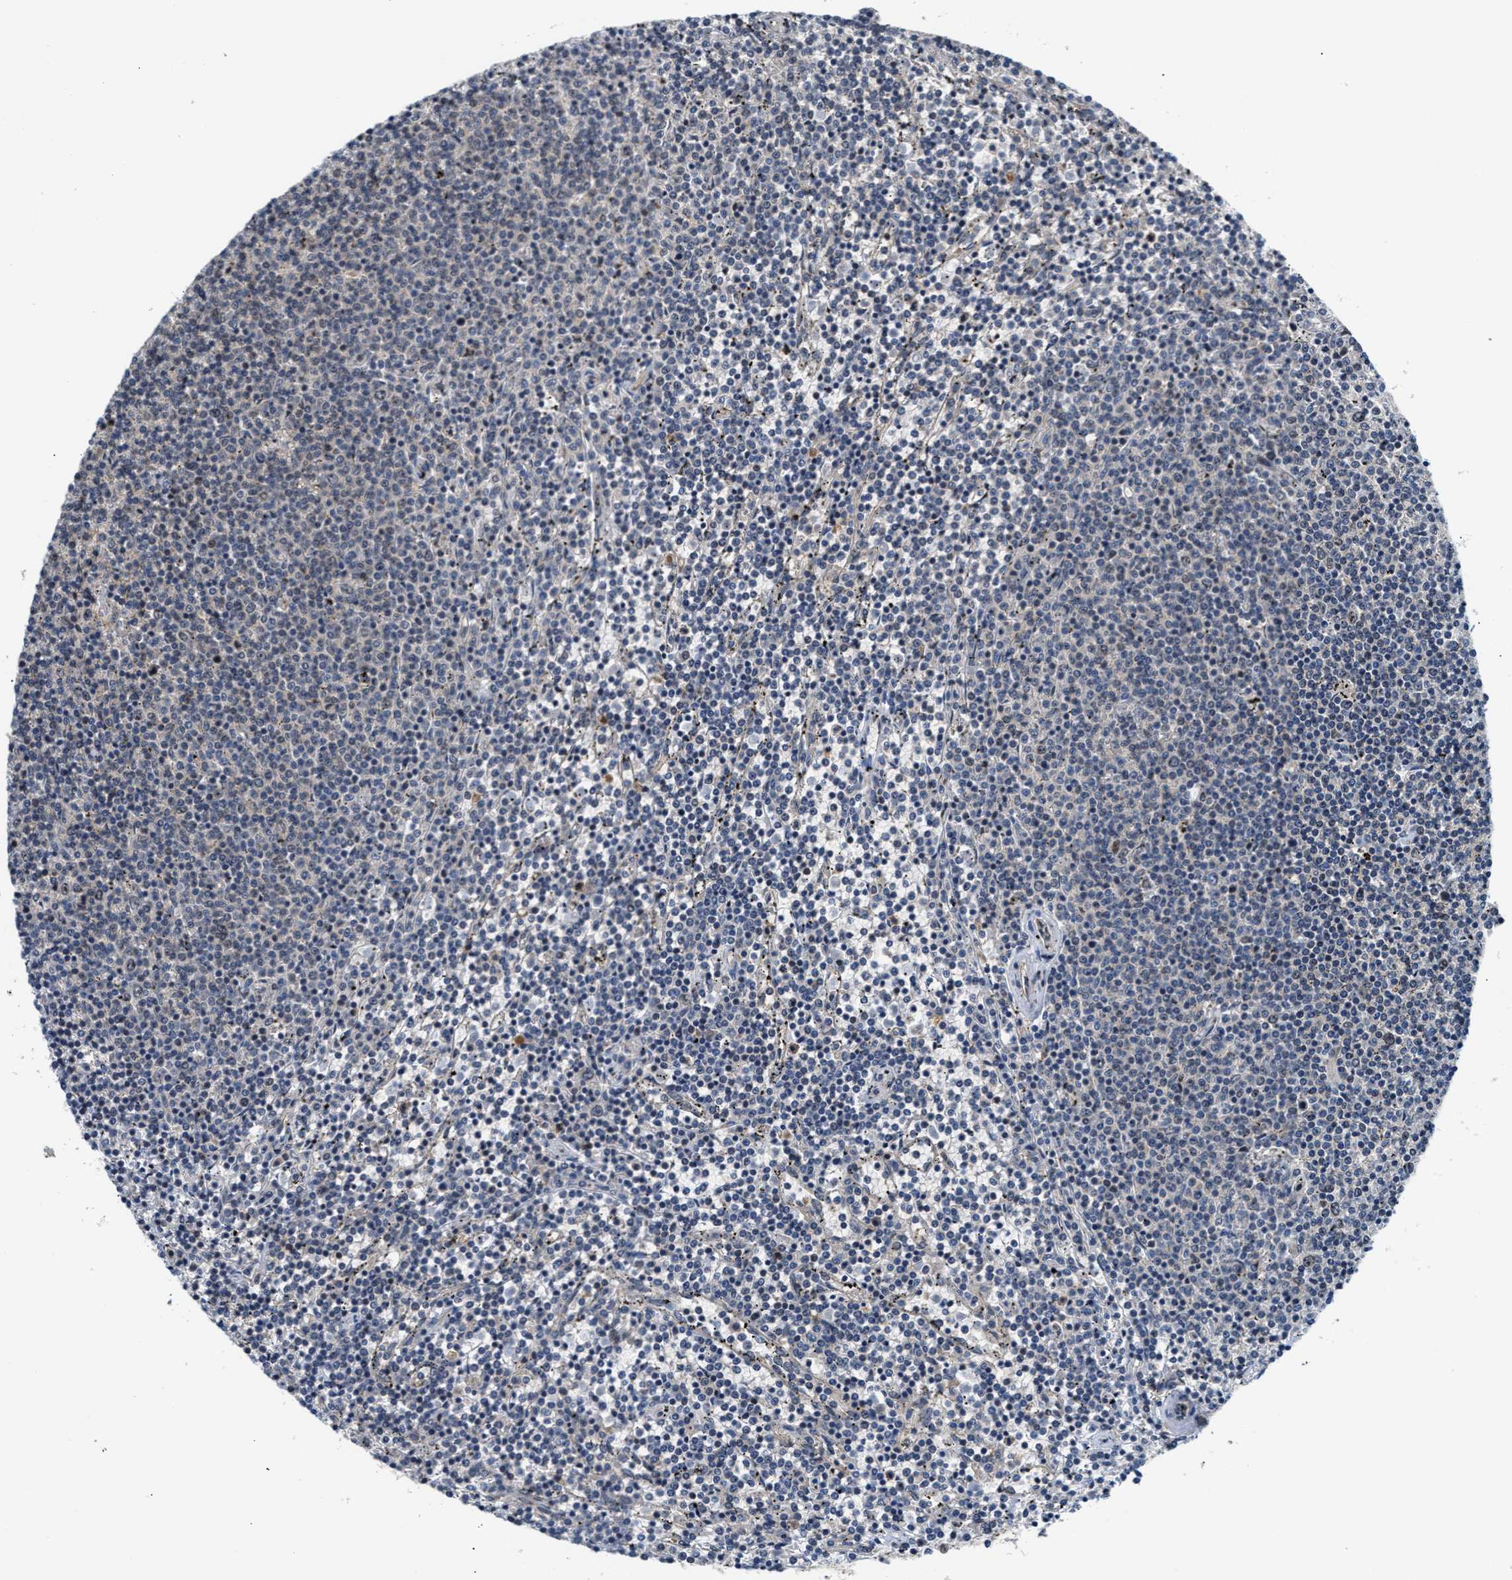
{"staining": {"intensity": "negative", "quantity": "none", "location": "none"}, "tissue": "lymphoma", "cell_type": "Tumor cells", "image_type": "cancer", "snomed": [{"axis": "morphology", "description": "Malignant lymphoma, non-Hodgkin's type, Low grade"}, {"axis": "topography", "description": "Spleen"}], "caption": "High power microscopy image of an immunohistochemistry image of malignant lymphoma, non-Hodgkin's type (low-grade), revealing no significant positivity in tumor cells.", "gene": "RAB29", "patient": {"sex": "female", "age": 50}}